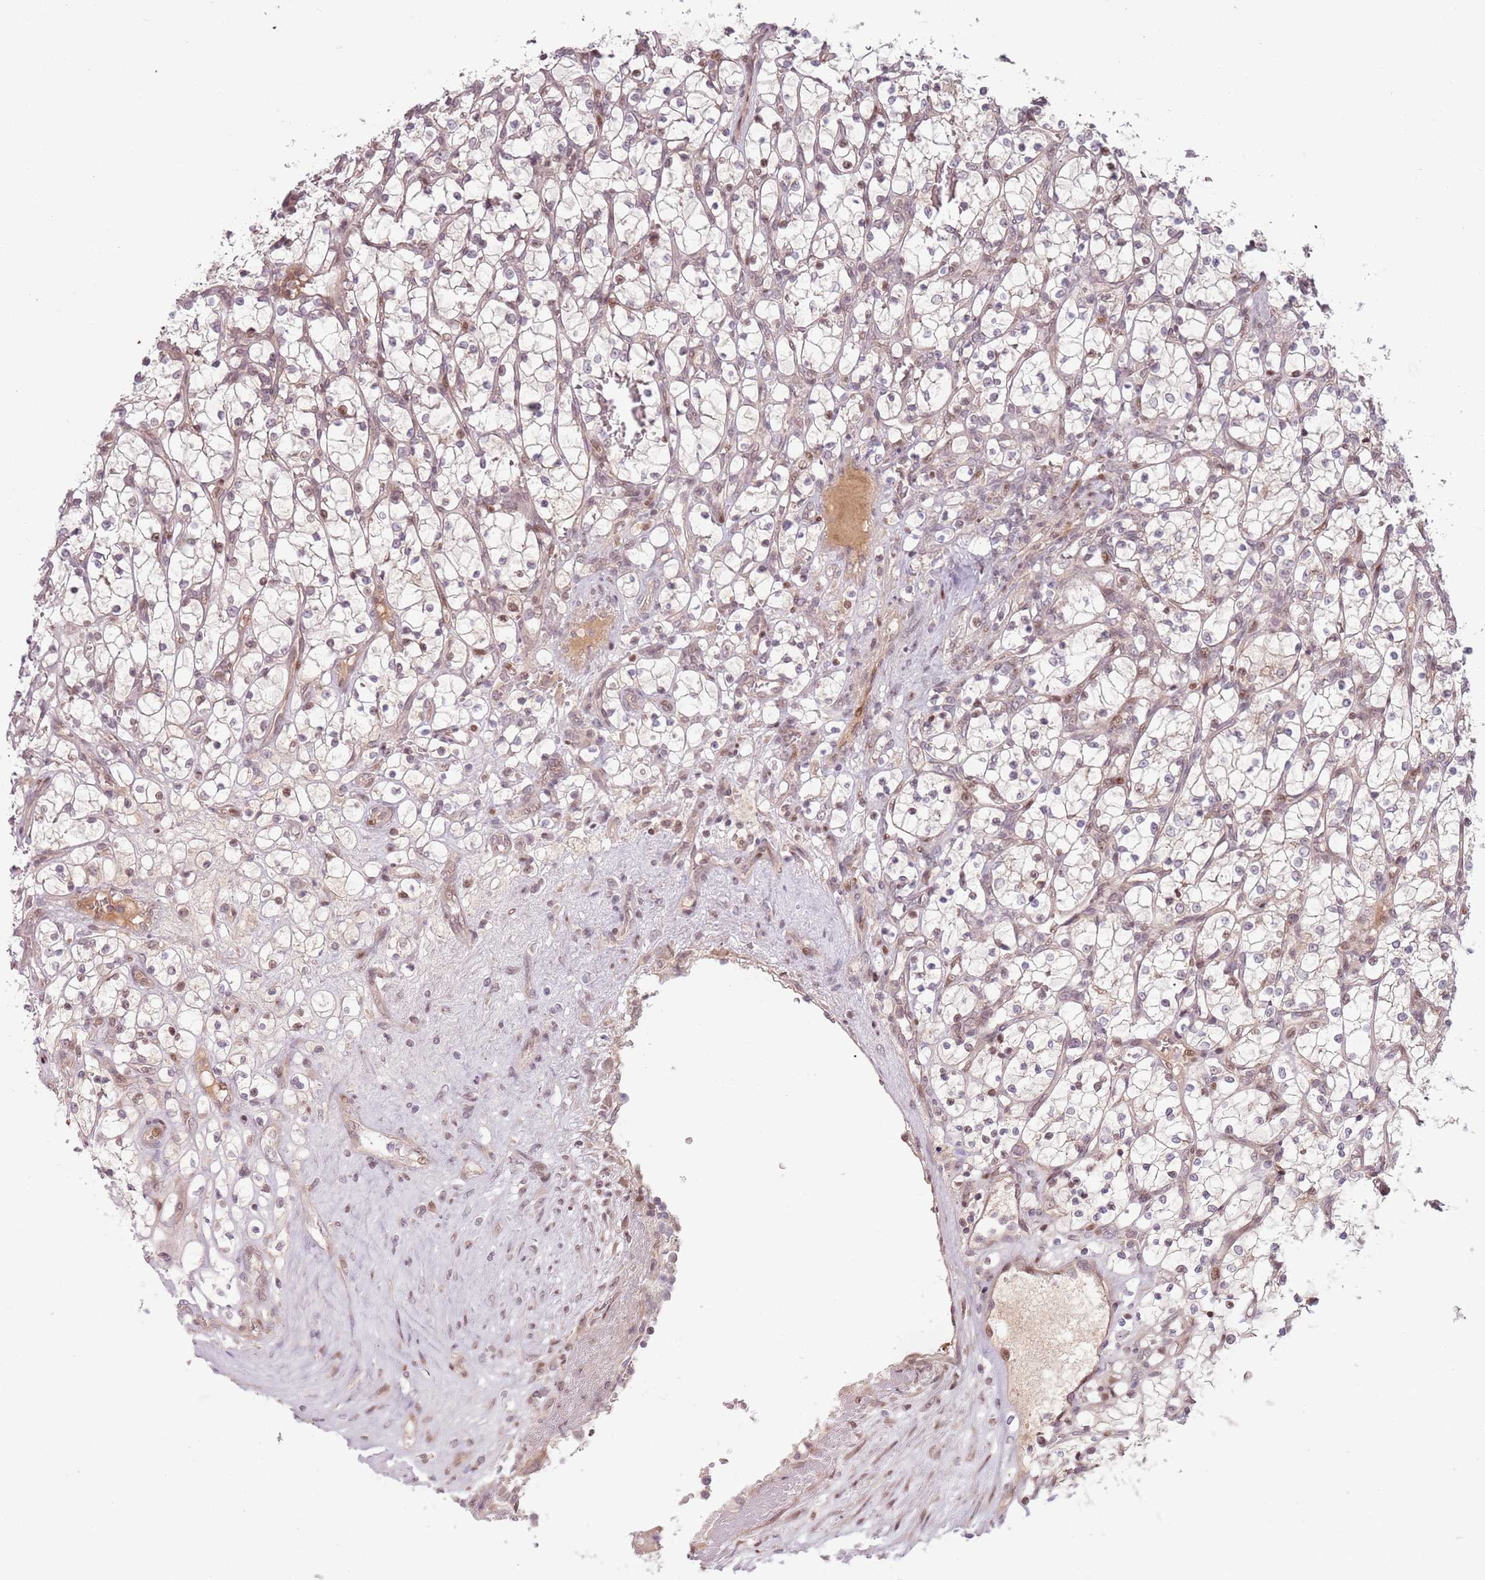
{"staining": {"intensity": "weak", "quantity": "25%-75%", "location": "nuclear"}, "tissue": "renal cancer", "cell_type": "Tumor cells", "image_type": "cancer", "snomed": [{"axis": "morphology", "description": "Adenocarcinoma, NOS"}, {"axis": "topography", "description": "Kidney"}], "caption": "Renal cancer stained for a protein displays weak nuclear positivity in tumor cells. Using DAB (3,3'-diaminobenzidine) (brown) and hematoxylin (blue) stains, captured at high magnification using brightfield microscopy.", "gene": "ADGRG1", "patient": {"sex": "female", "age": 69}}